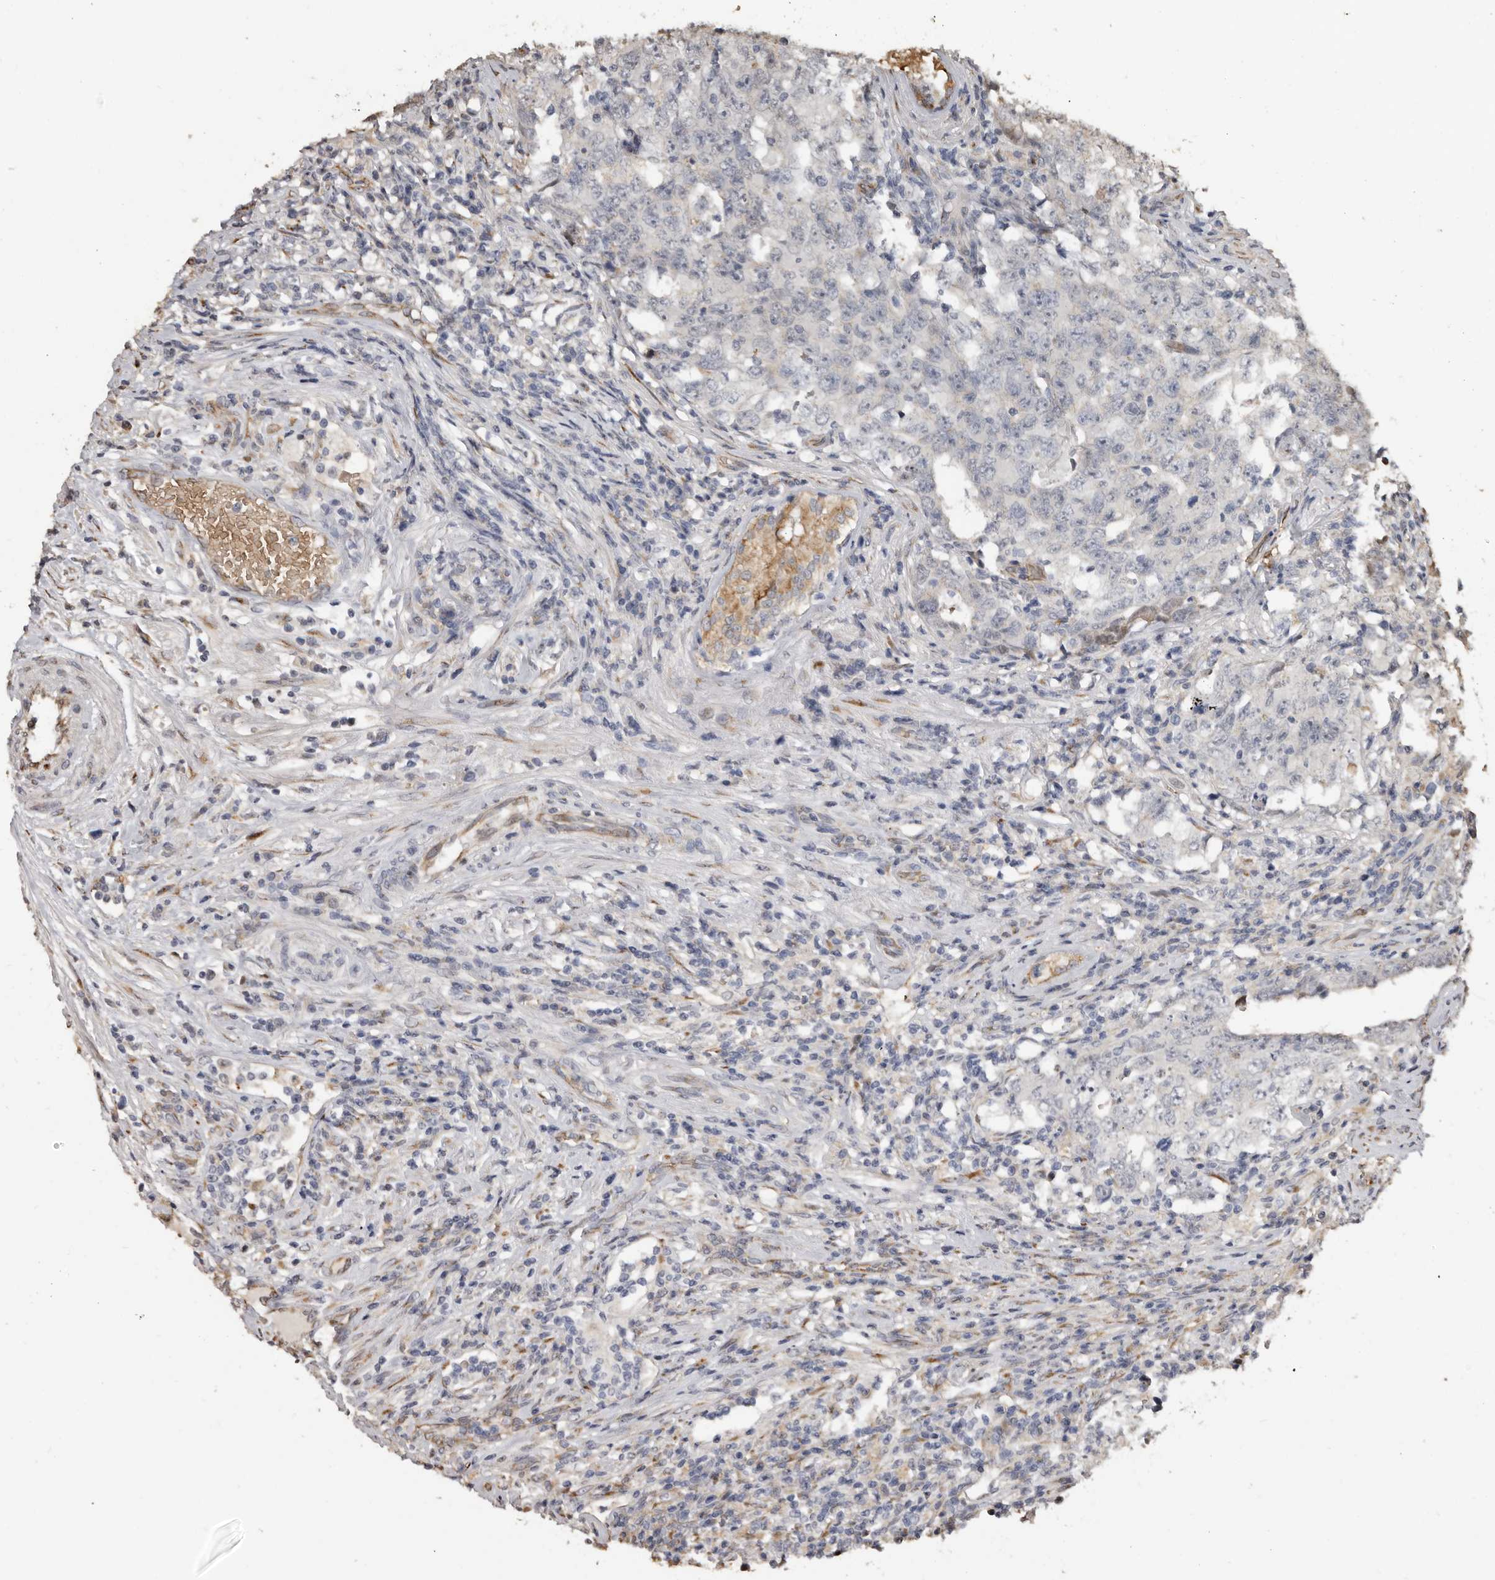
{"staining": {"intensity": "negative", "quantity": "none", "location": "none"}, "tissue": "testis cancer", "cell_type": "Tumor cells", "image_type": "cancer", "snomed": [{"axis": "morphology", "description": "Carcinoma, Embryonal, NOS"}, {"axis": "topography", "description": "Testis"}], "caption": "Immunohistochemical staining of human testis embryonal carcinoma demonstrates no significant staining in tumor cells.", "gene": "ENTREP1", "patient": {"sex": "male", "age": 26}}